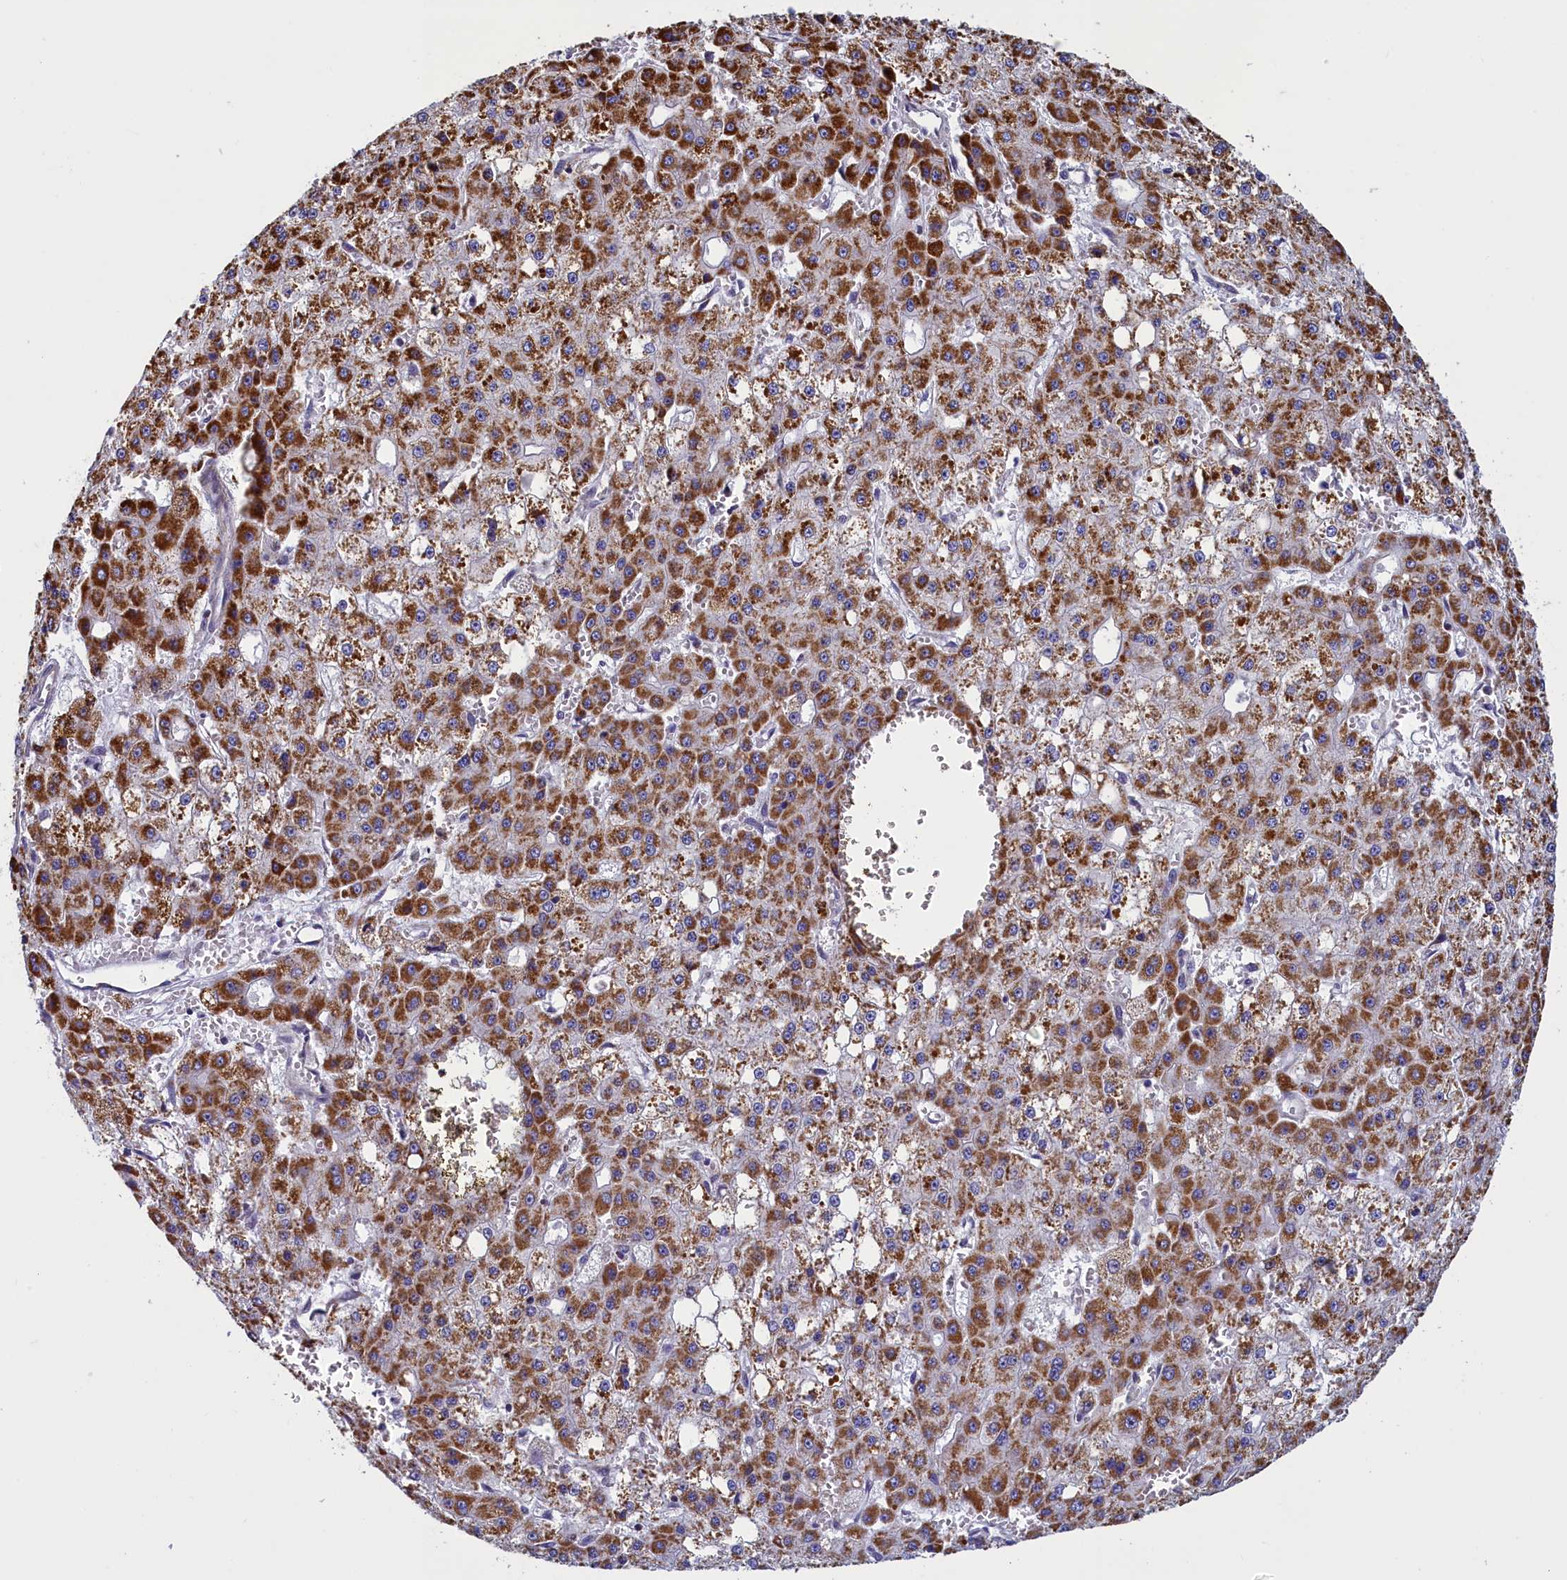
{"staining": {"intensity": "strong", "quantity": ">75%", "location": "cytoplasmic/membranous"}, "tissue": "liver cancer", "cell_type": "Tumor cells", "image_type": "cancer", "snomed": [{"axis": "morphology", "description": "Carcinoma, Hepatocellular, NOS"}, {"axis": "topography", "description": "Liver"}], "caption": "Protein expression analysis of human liver cancer (hepatocellular carcinoma) reveals strong cytoplasmic/membranous expression in approximately >75% of tumor cells.", "gene": "IFT122", "patient": {"sex": "male", "age": 47}}